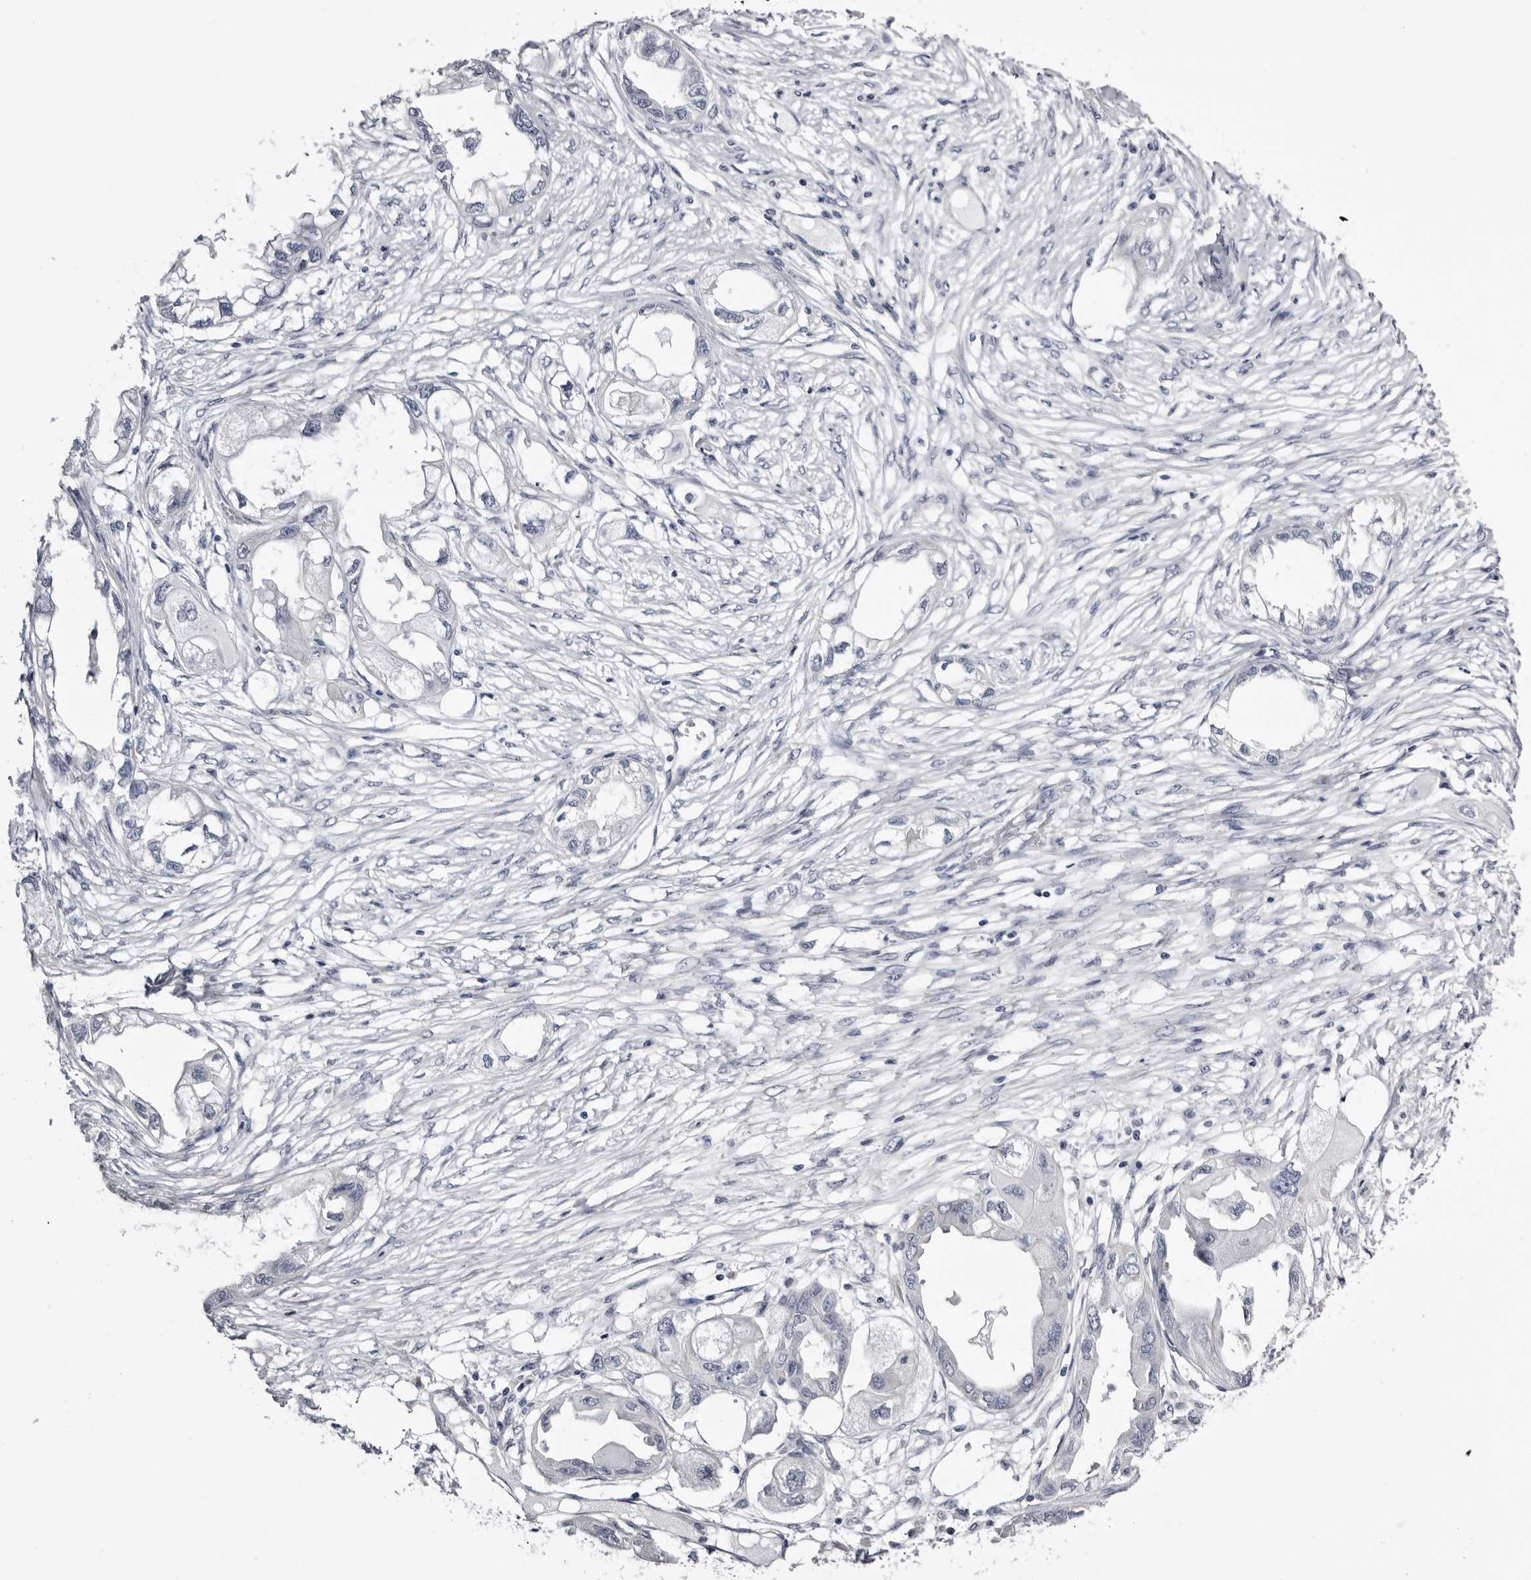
{"staining": {"intensity": "negative", "quantity": "none", "location": "none"}, "tissue": "endometrial cancer", "cell_type": "Tumor cells", "image_type": "cancer", "snomed": [{"axis": "morphology", "description": "Adenocarcinoma, NOS"}, {"axis": "morphology", "description": "Adenocarcinoma, metastatic, NOS"}, {"axis": "topography", "description": "Adipose tissue"}, {"axis": "topography", "description": "Endometrium"}], "caption": "Endometrial cancer was stained to show a protein in brown. There is no significant expression in tumor cells.", "gene": "CASQ1", "patient": {"sex": "female", "age": 67}}